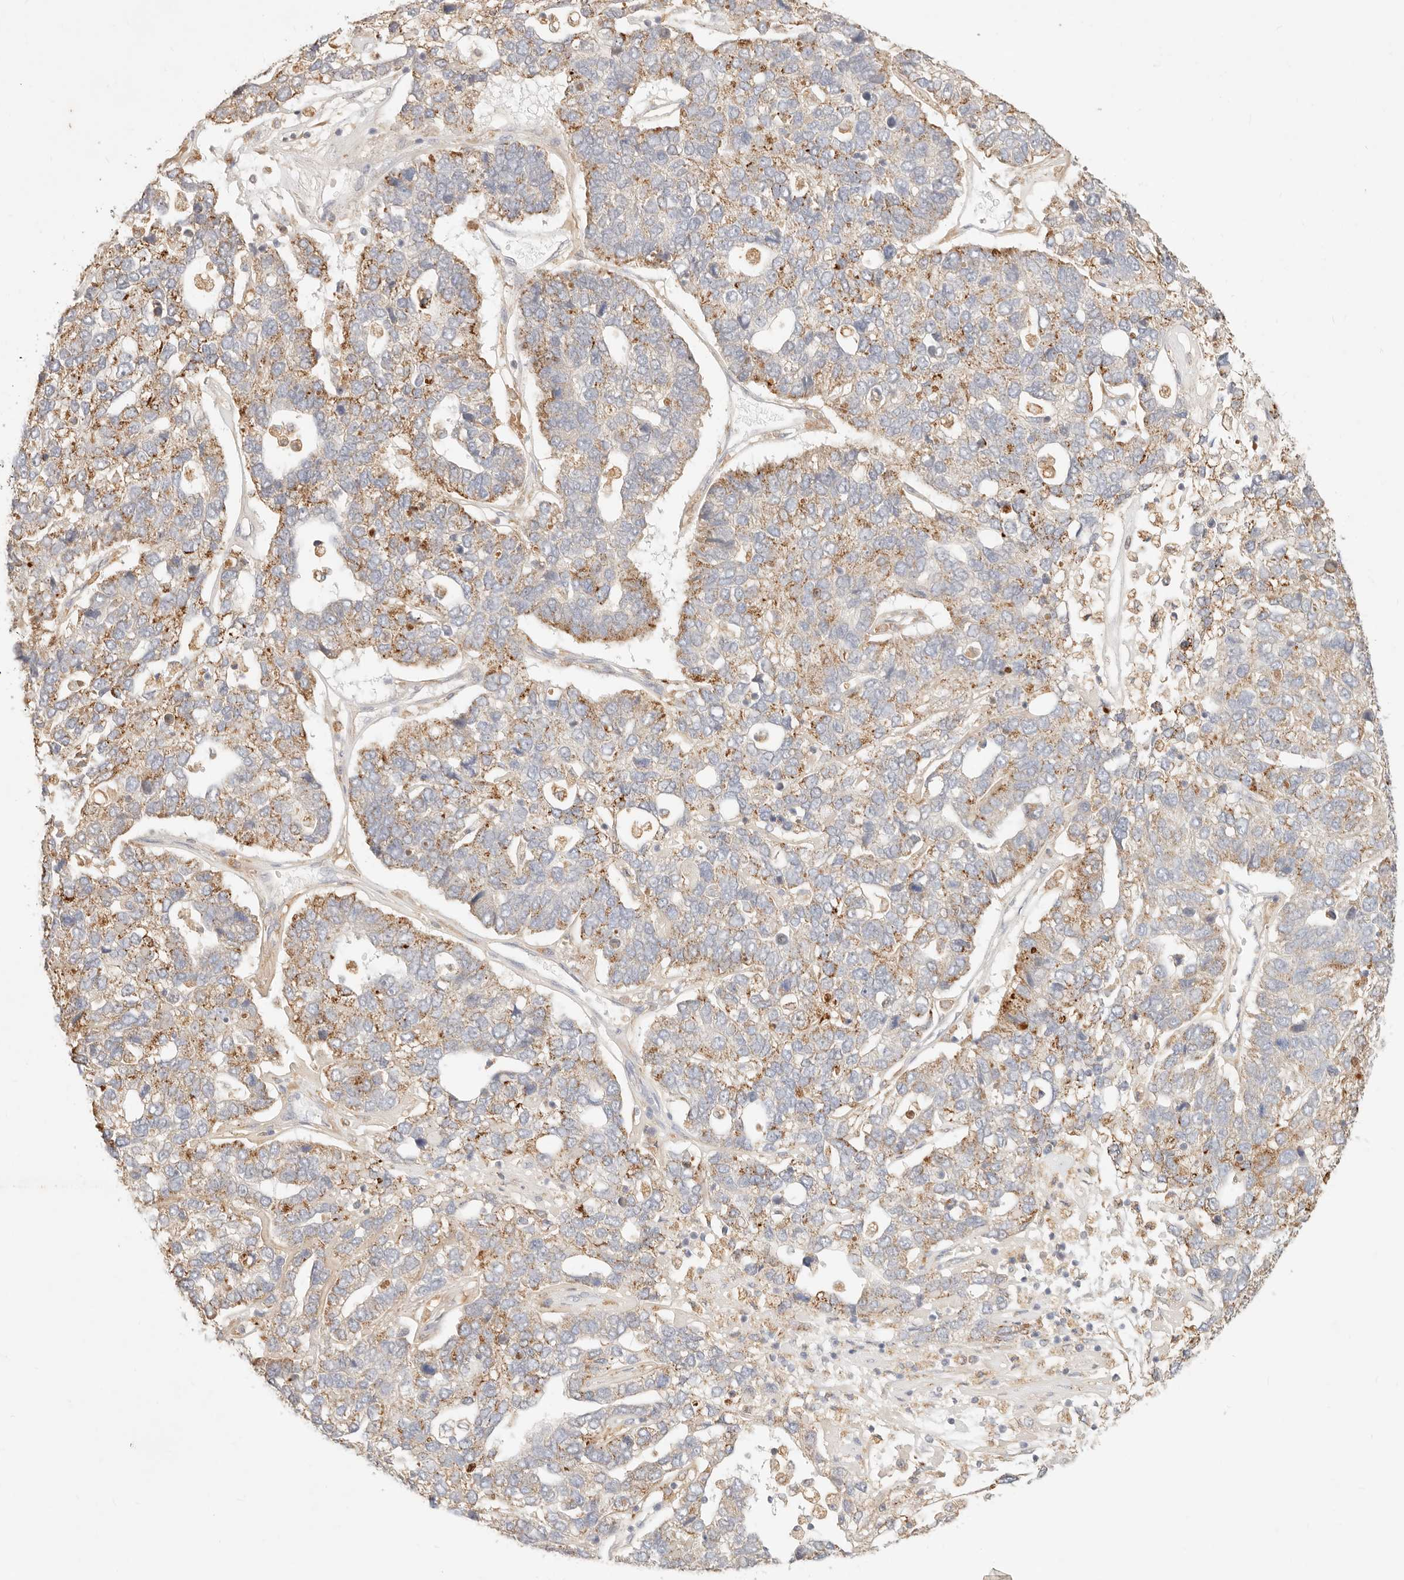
{"staining": {"intensity": "moderate", "quantity": "25%-75%", "location": "cytoplasmic/membranous"}, "tissue": "pancreatic cancer", "cell_type": "Tumor cells", "image_type": "cancer", "snomed": [{"axis": "morphology", "description": "Adenocarcinoma, NOS"}, {"axis": "topography", "description": "Pancreas"}], "caption": "Immunohistochemical staining of pancreatic adenocarcinoma exhibits medium levels of moderate cytoplasmic/membranous protein positivity in about 25%-75% of tumor cells.", "gene": "ACOX1", "patient": {"sex": "female", "age": 61}}